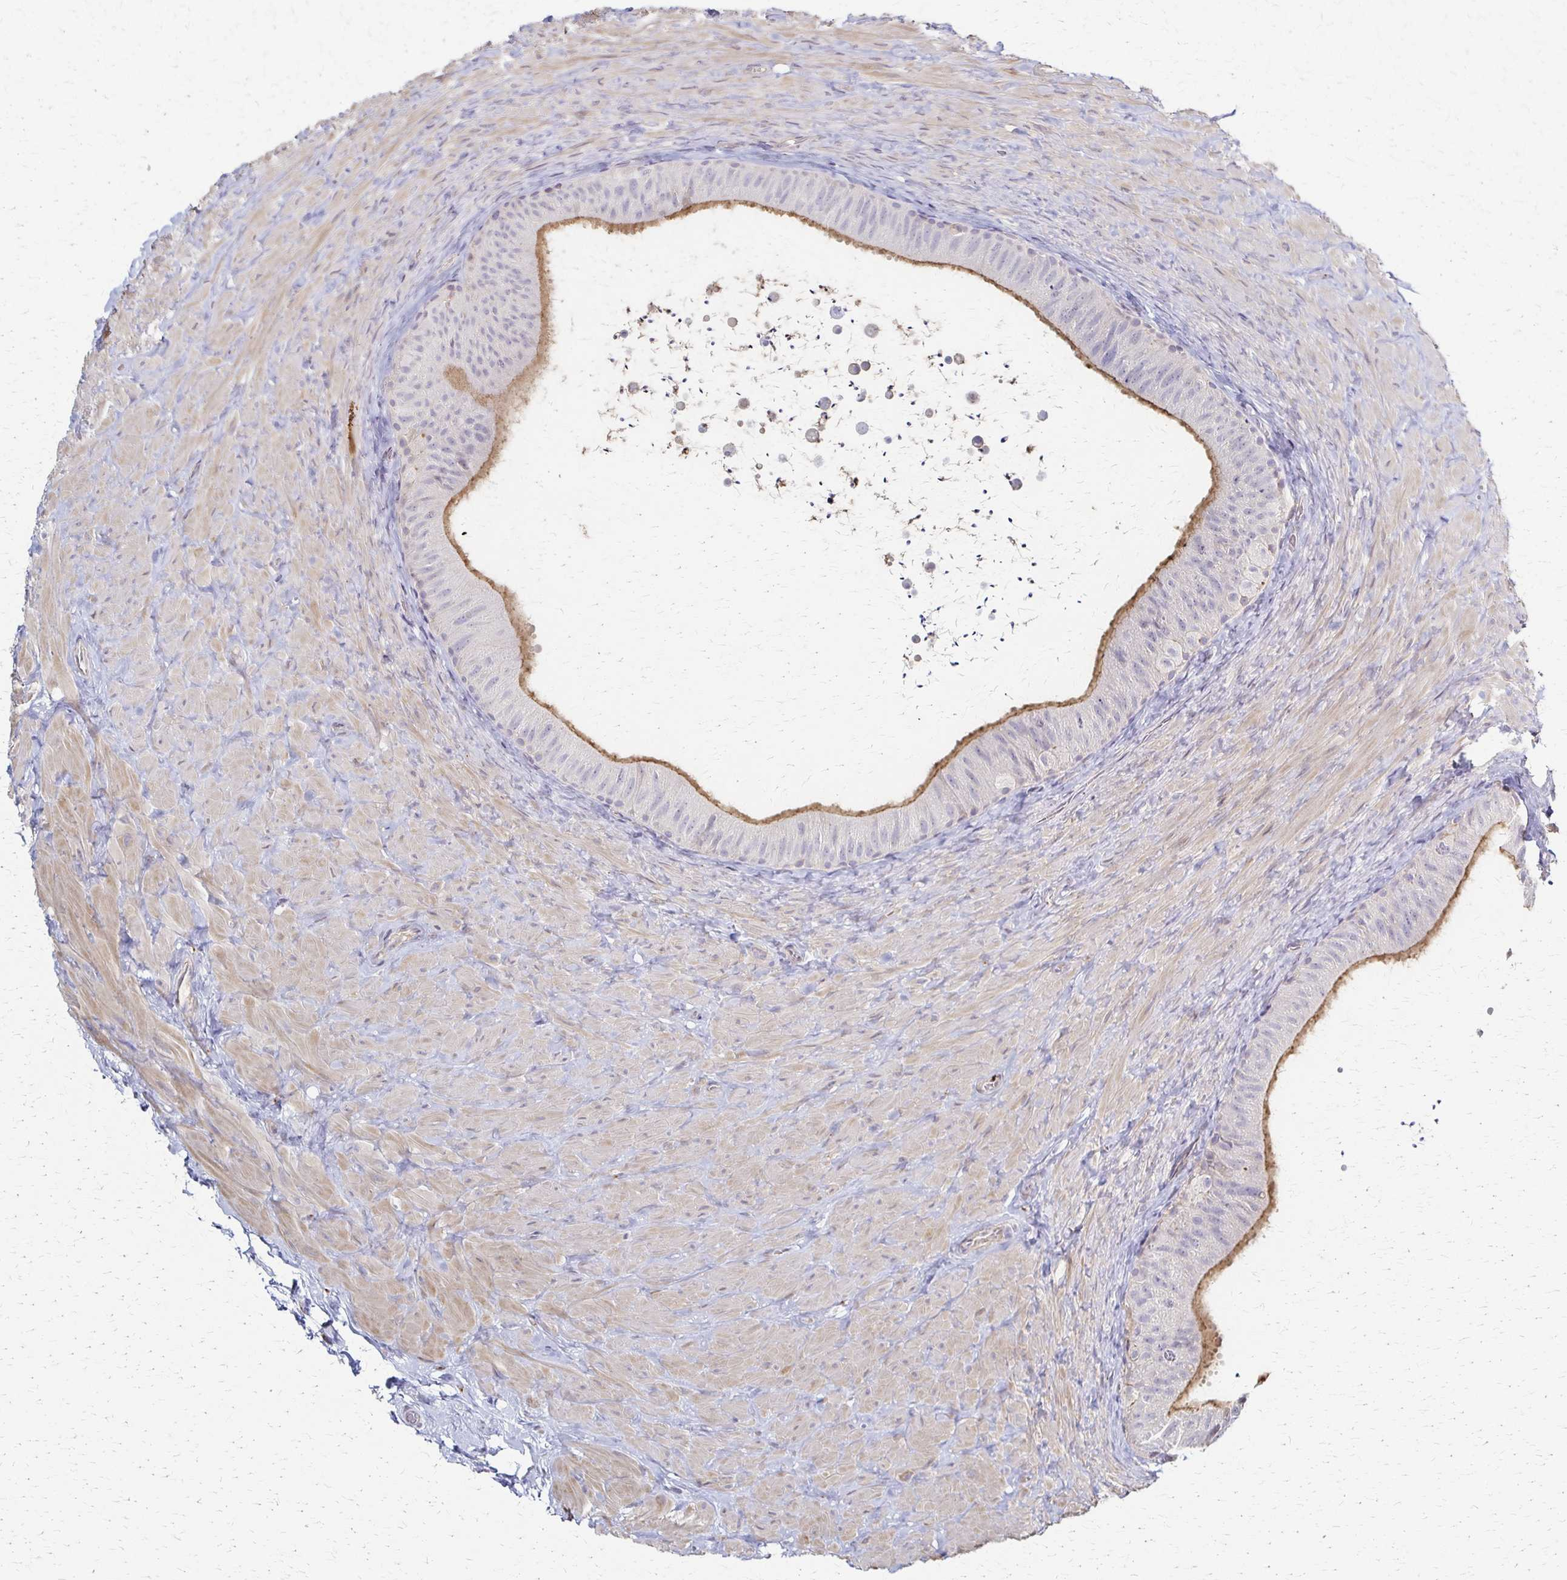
{"staining": {"intensity": "moderate", "quantity": "25%-75%", "location": "cytoplasmic/membranous"}, "tissue": "epididymis", "cell_type": "Glandular cells", "image_type": "normal", "snomed": [{"axis": "morphology", "description": "Normal tissue, NOS"}, {"axis": "topography", "description": "Epididymis, spermatic cord, NOS"}, {"axis": "topography", "description": "Epididymis"}], "caption": "There is medium levels of moderate cytoplasmic/membranous expression in glandular cells of unremarkable epididymis, as demonstrated by immunohistochemical staining (brown color).", "gene": "C1QTNF7", "patient": {"sex": "male", "age": 31}}